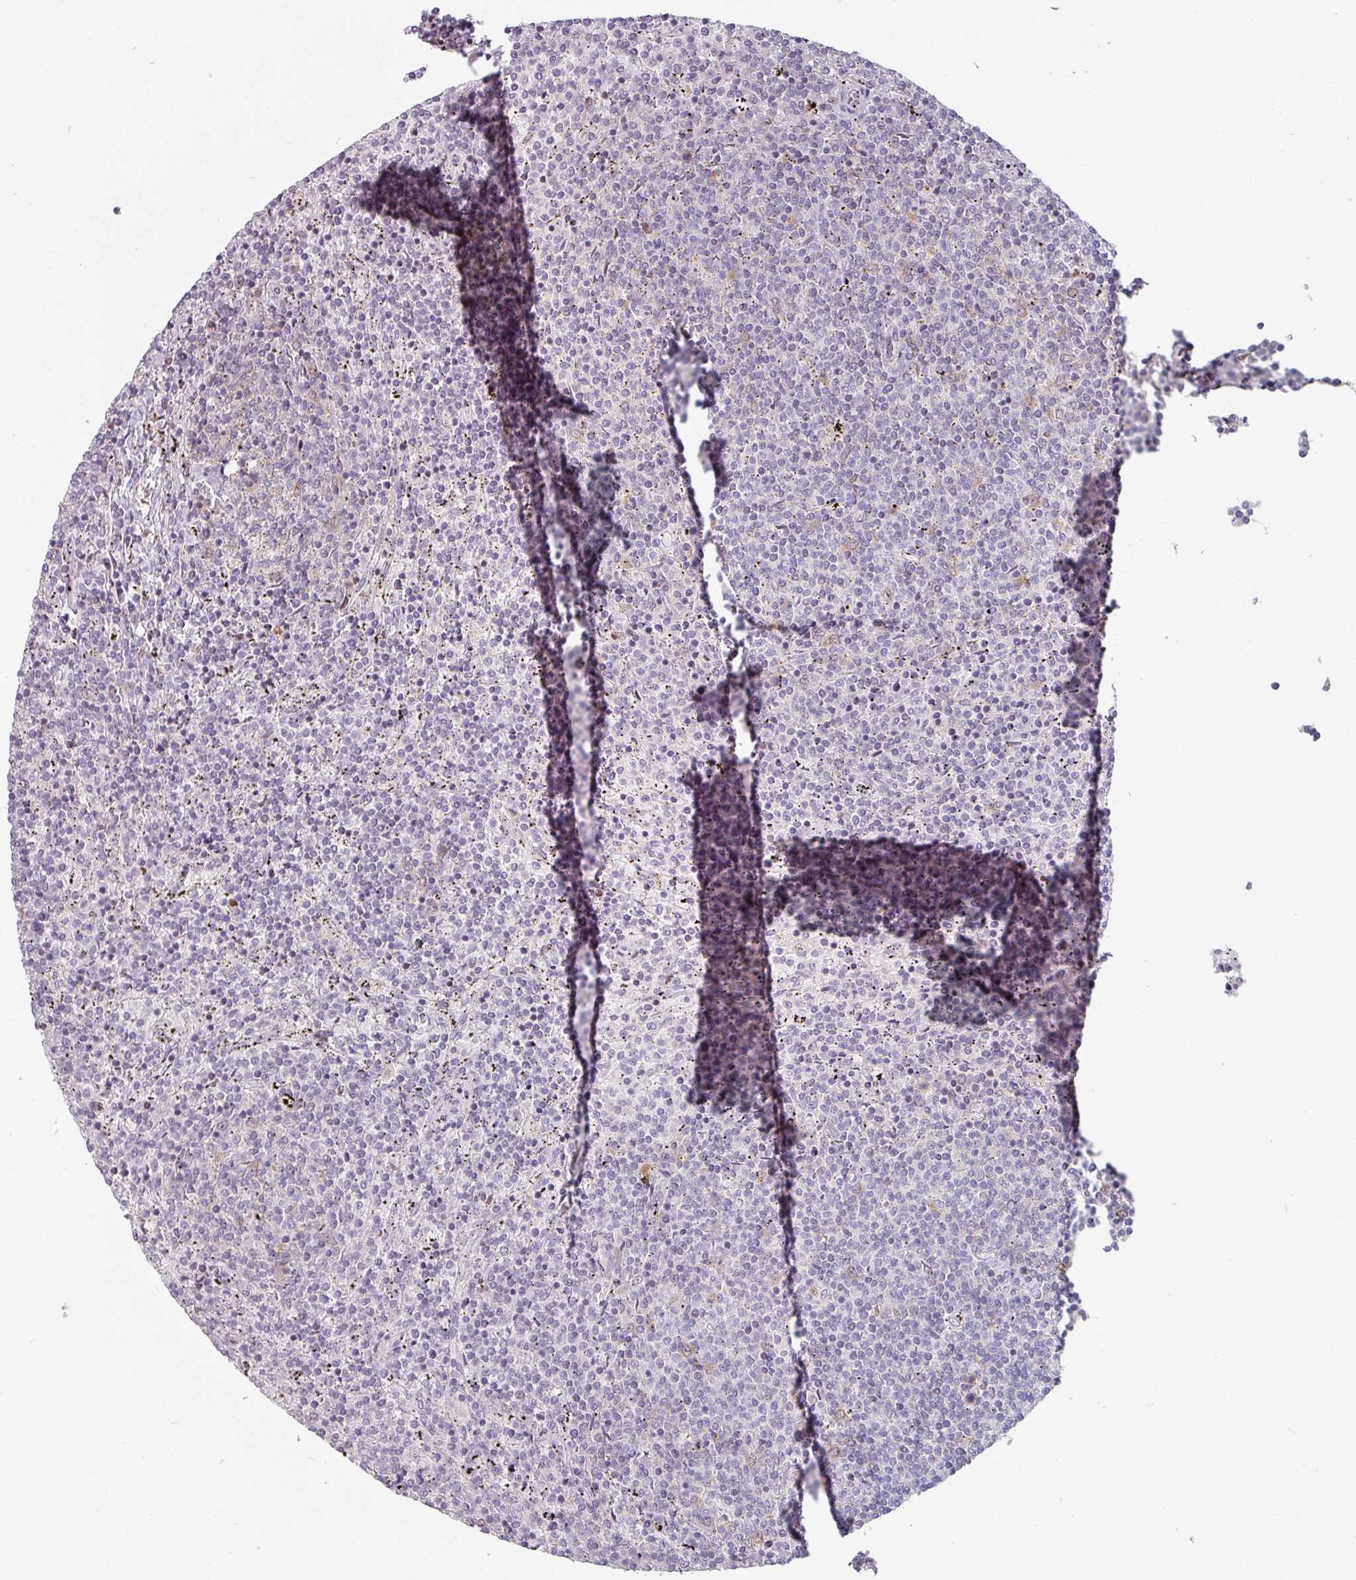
{"staining": {"intensity": "negative", "quantity": "none", "location": "none"}, "tissue": "lymphoma", "cell_type": "Tumor cells", "image_type": "cancer", "snomed": [{"axis": "morphology", "description": "Malignant lymphoma, non-Hodgkin's type, Low grade"}, {"axis": "topography", "description": "Spleen"}], "caption": "Immunohistochemical staining of low-grade malignant lymphoma, non-Hodgkin's type reveals no significant staining in tumor cells.", "gene": "ZBTB6", "patient": {"sex": "female", "age": 50}}